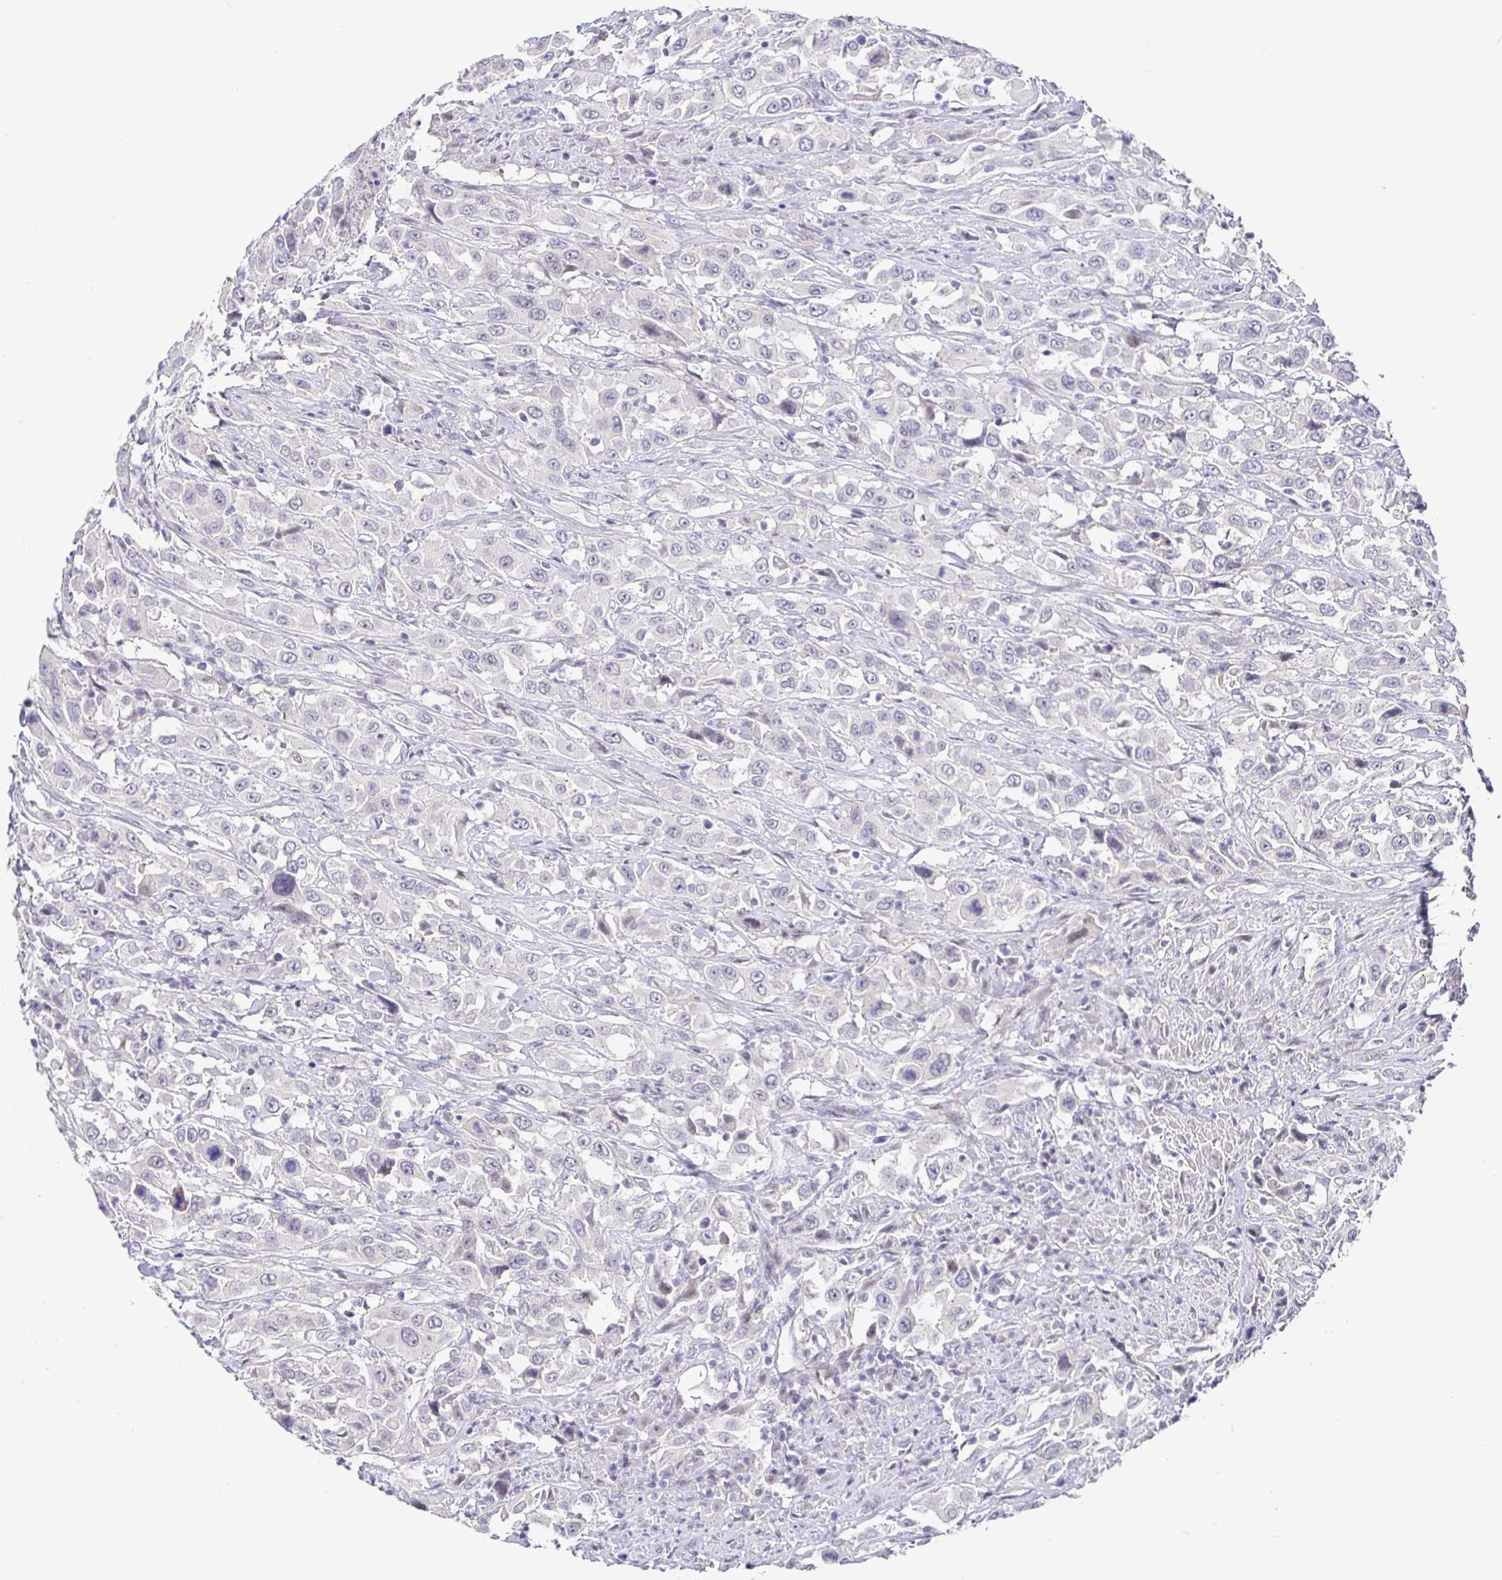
{"staining": {"intensity": "negative", "quantity": "none", "location": "none"}, "tissue": "urothelial cancer", "cell_type": "Tumor cells", "image_type": "cancer", "snomed": [{"axis": "morphology", "description": "Urothelial carcinoma, High grade"}, {"axis": "topography", "description": "Urinary bladder"}], "caption": "Human high-grade urothelial carcinoma stained for a protein using immunohistochemistry (IHC) shows no positivity in tumor cells.", "gene": "CIT", "patient": {"sex": "male", "age": 61}}